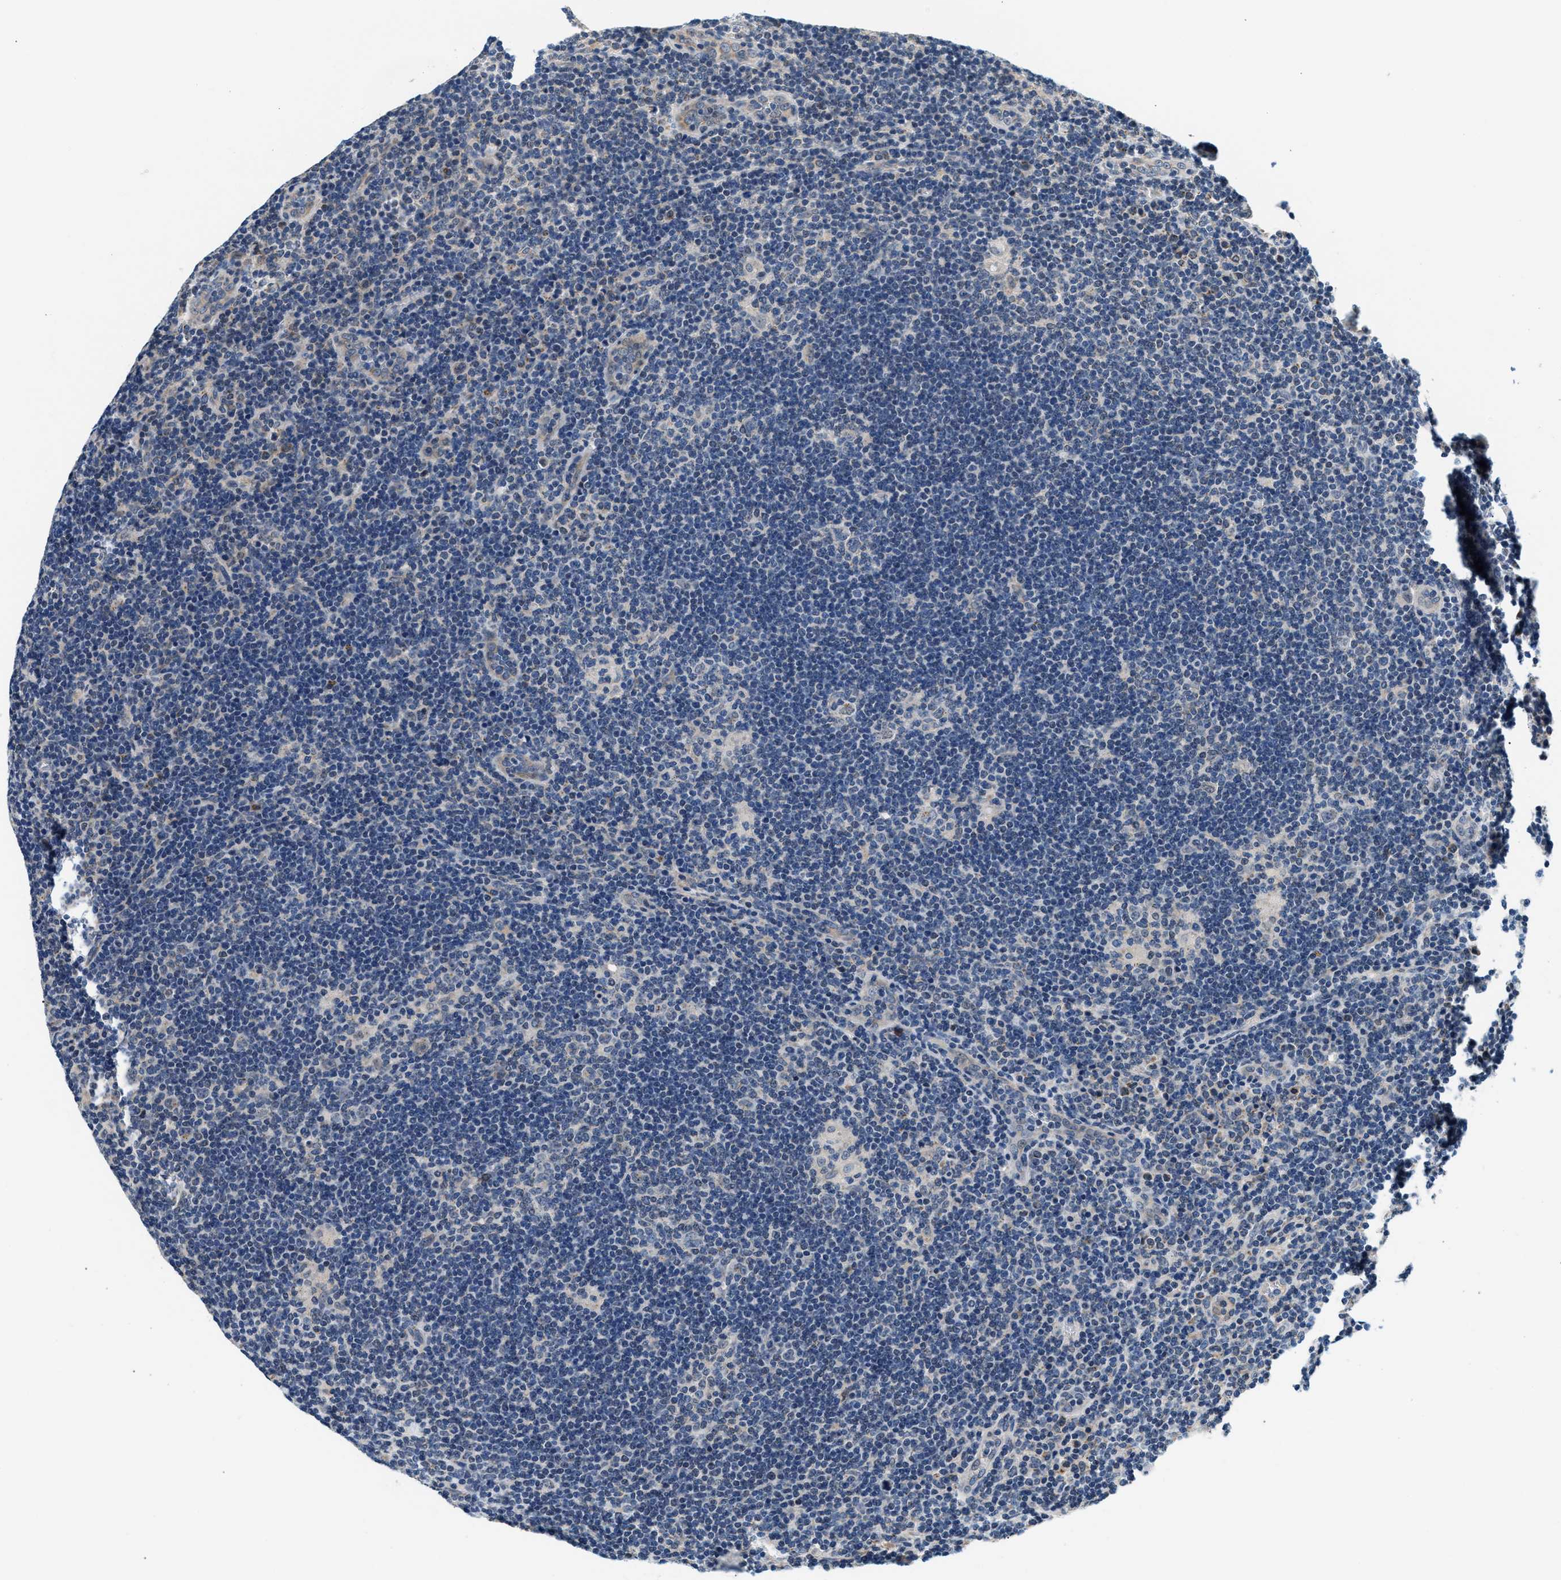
{"staining": {"intensity": "negative", "quantity": "none", "location": "none"}, "tissue": "lymphoma", "cell_type": "Tumor cells", "image_type": "cancer", "snomed": [{"axis": "morphology", "description": "Hodgkin's disease, NOS"}, {"axis": "topography", "description": "Lymph node"}], "caption": "IHC of human lymphoma exhibits no positivity in tumor cells.", "gene": "KCNMB2", "patient": {"sex": "female", "age": 57}}